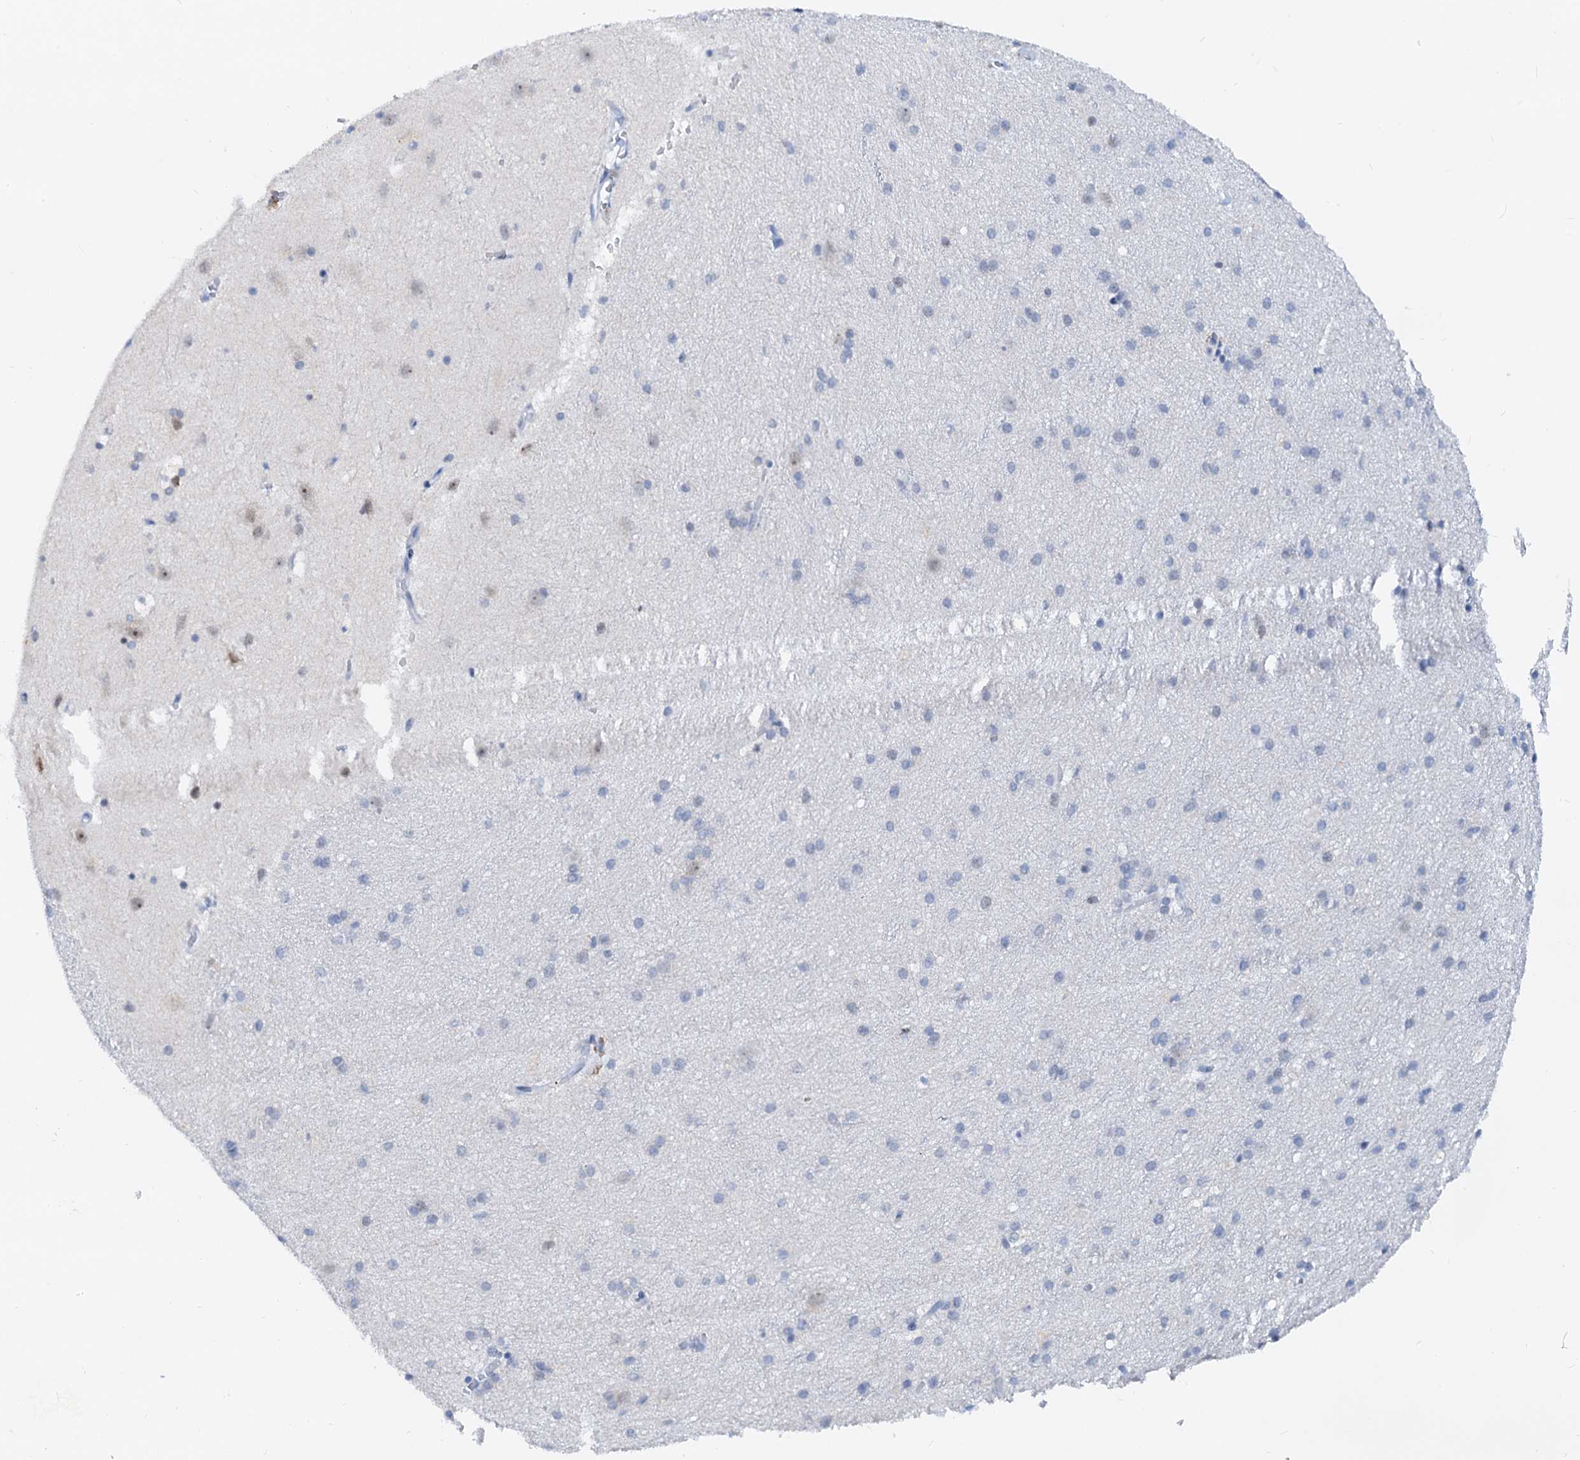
{"staining": {"intensity": "negative", "quantity": "none", "location": "none"}, "tissue": "cerebral cortex", "cell_type": "Endothelial cells", "image_type": "normal", "snomed": [{"axis": "morphology", "description": "Normal tissue, NOS"}, {"axis": "topography", "description": "Cerebral cortex"}], "caption": "Immunohistochemistry (IHC) micrograph of benign cerebral cortex stained for a protein (brown), which displays no expression in endothelial cells.", "gene": "PTGES3", "patient": {"sex": "male", "age": 54}}